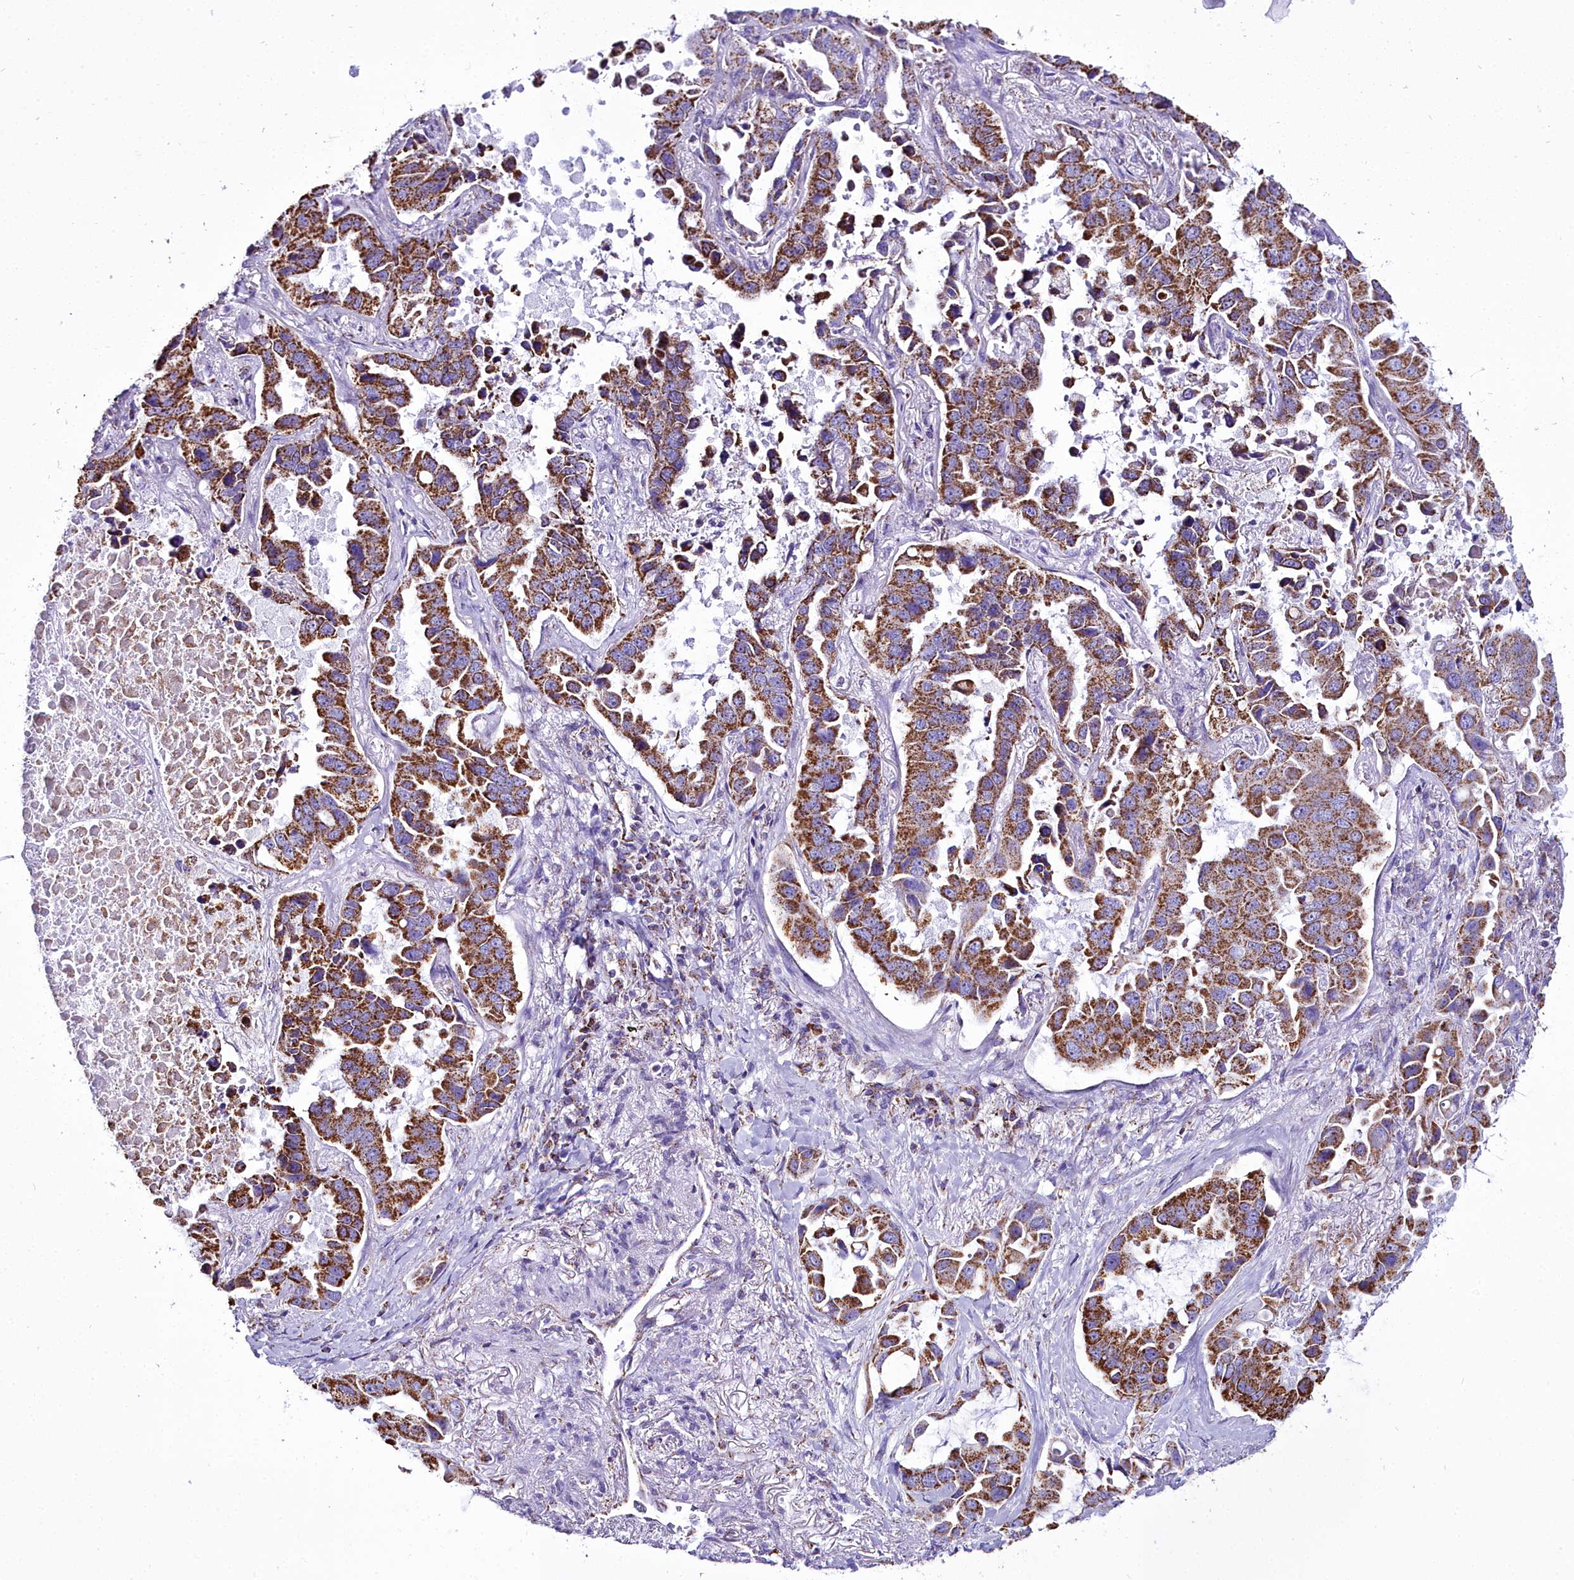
{"staining": {"intensity": "strong", "quantity": ">75%", "location": "cytoplasmic/membranous"}, "tissue": "lung cancer", "cell_type": "Tumor cells", "image_type": "cancer", "snomed": [{"axis": "morphology", "description": "Adenocarcinoma, NOS"}, {"axis": "topography", "description": "Lung"}], "caption": "This is an image of immunohistochemistry staining of adenocarcinoma (lung), which shows strong expression in the cytoplasmic/membranous of tumor cells.", "gene": "WDFY3", "patient": {"sex": "male", "age": 64}}